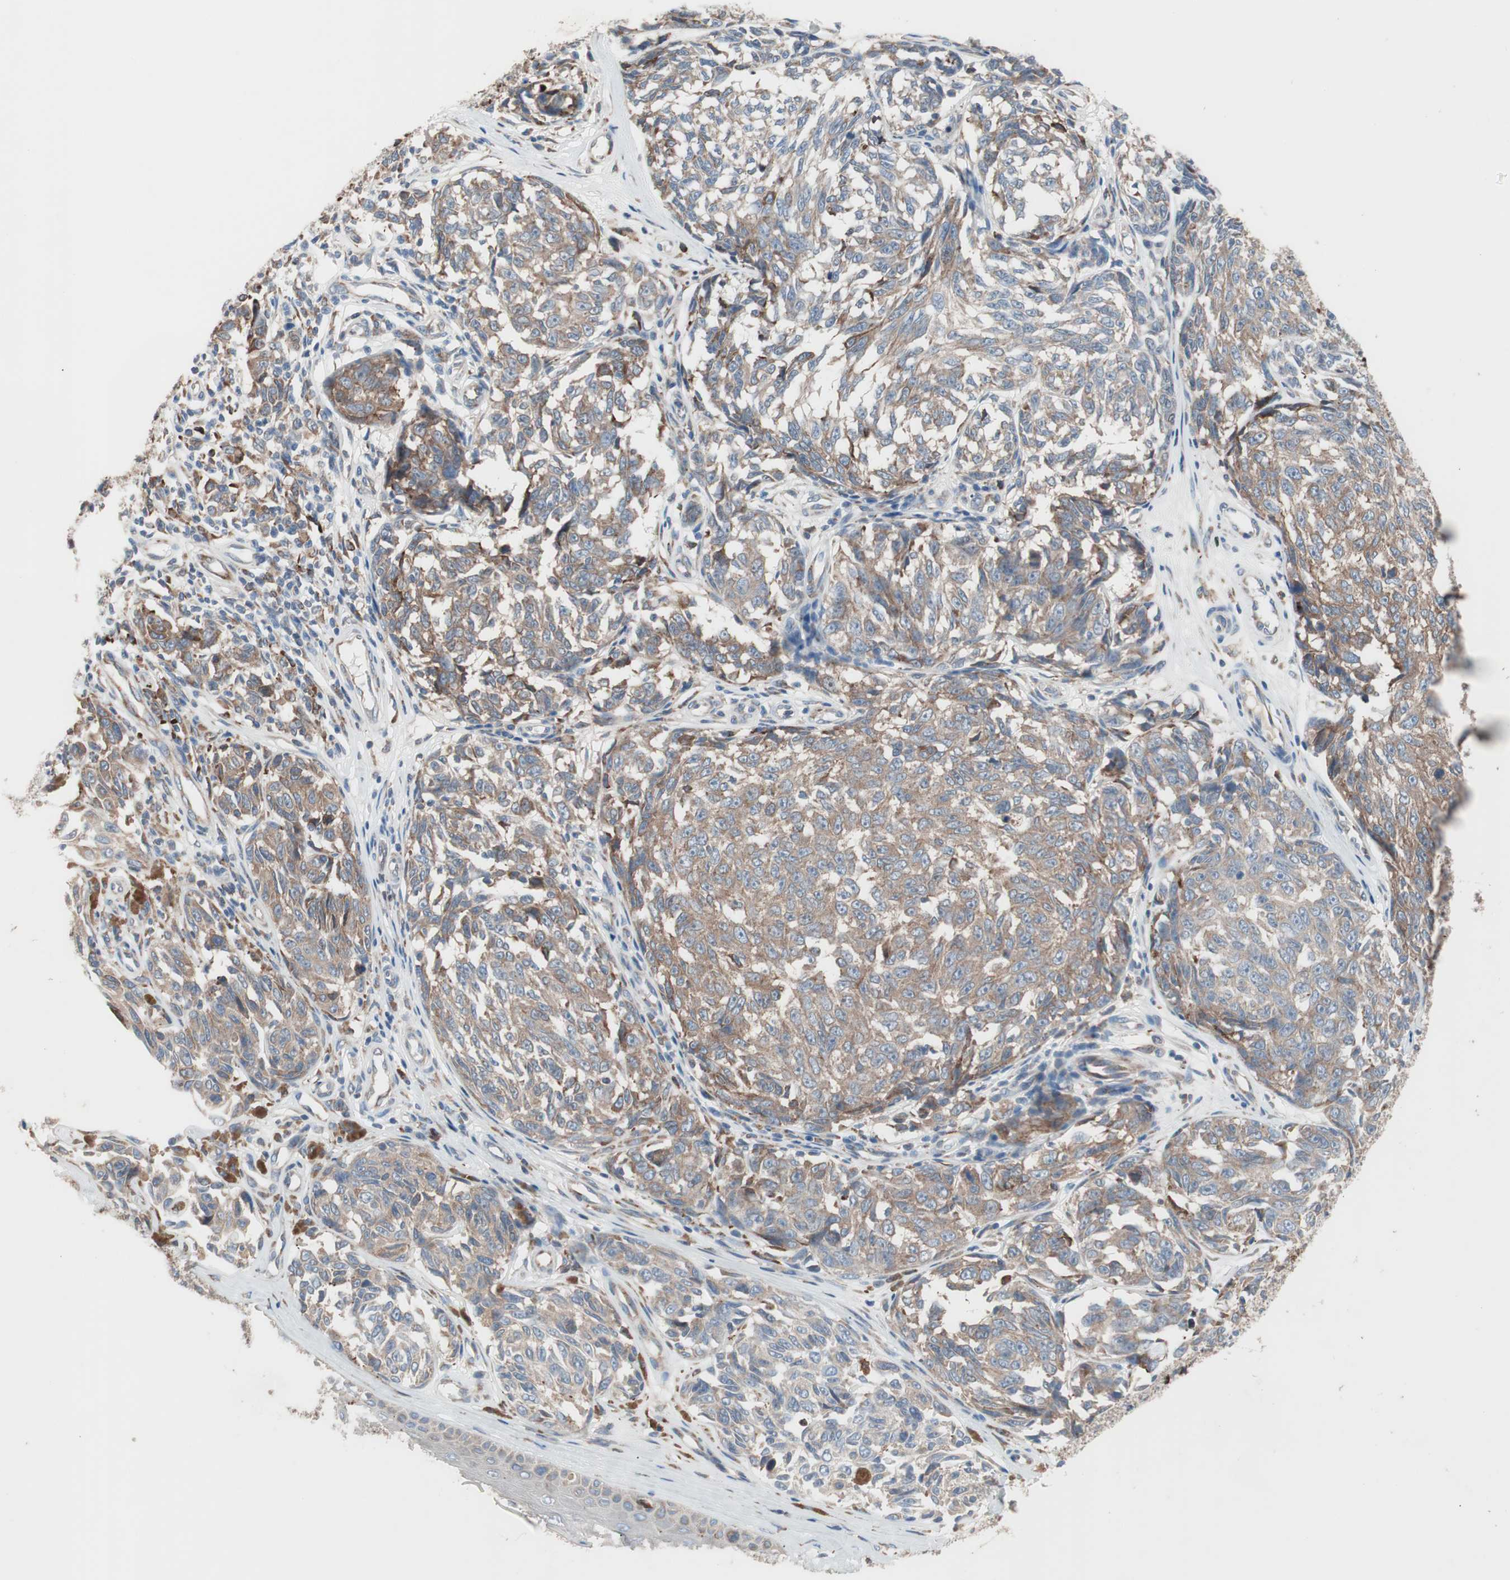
{"staining": {"intensity": "weak", "quantity": ">75%", "location": "cytoplasmic/membranous"}, "tissue": "melanoma", "cell_type": "Tumor cells", "image_type": "cancer", "snomed": [{"axis": "morphology", "description": "Malignant melanoma, NOS"}, {"axis": "topography", "description": "Skin"}], "caption": "Malignant melanoma stained with a protein marker shows weak staining in tumor cells.", "gene": "SLC27A4", "patient": {"sex": "female", "age": 64}}